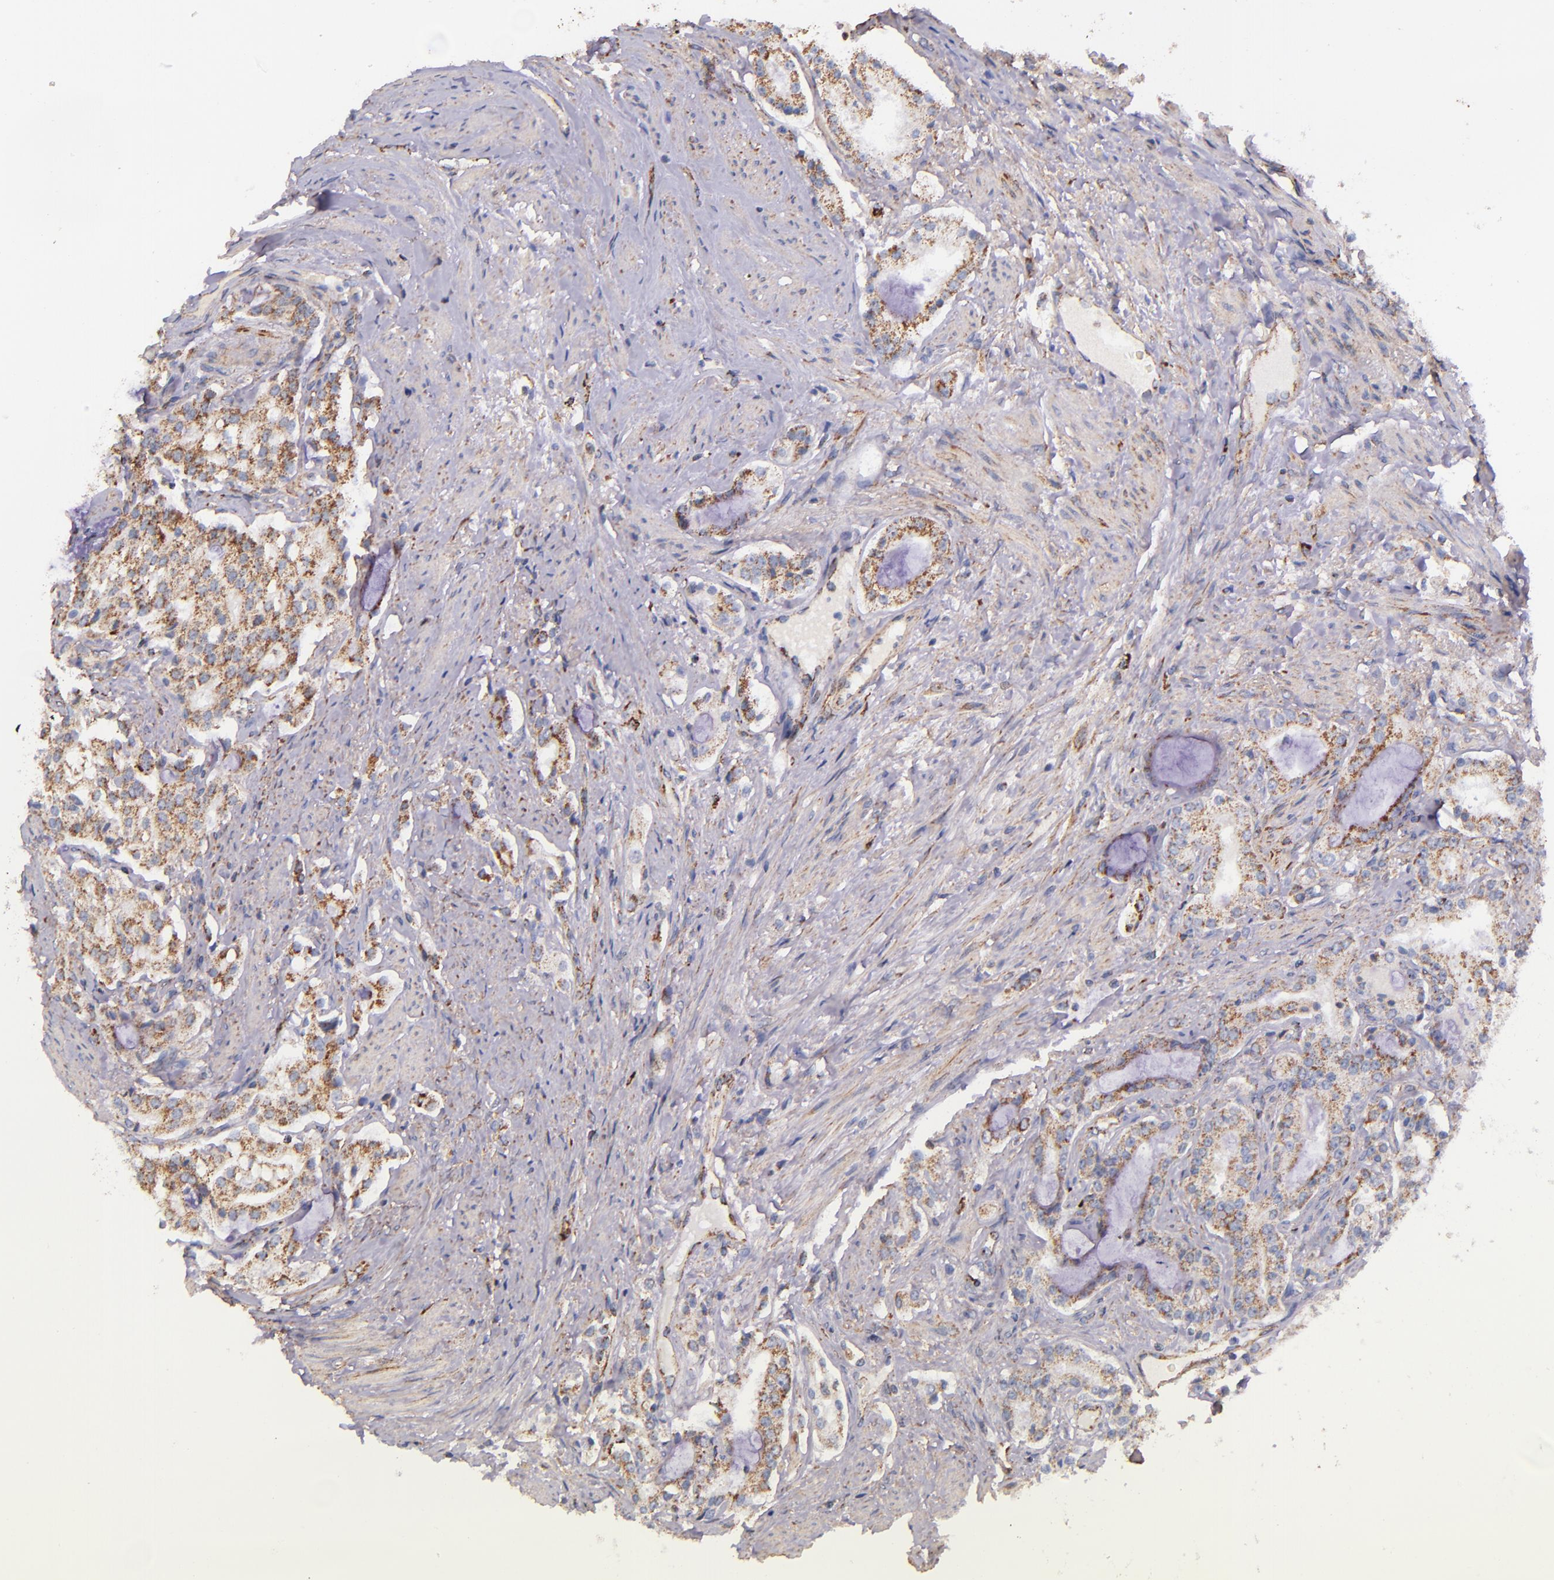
{"staining": {"intensity": "moderate", "quantity": "25%-75%", "location": "cytoplasmic/membranous"}, "tissue": "prostate cancer", "cell_type": "Tumor cells", "image_type": "cancer", "snomed": [{"axis": "morphology", "description": "Adenocarcinoma, Medium grade"}, {"axis": "topography", "description": "Prostate"}], "caption": "Human prostate cancer stained with a brown dye demonstrates moderate cytoplasmic/membranous positive positivity in approximately 25%-75% of tumor cells.", "gene": "IDH3G", "patient": {"sex": "male", "age": 72}}